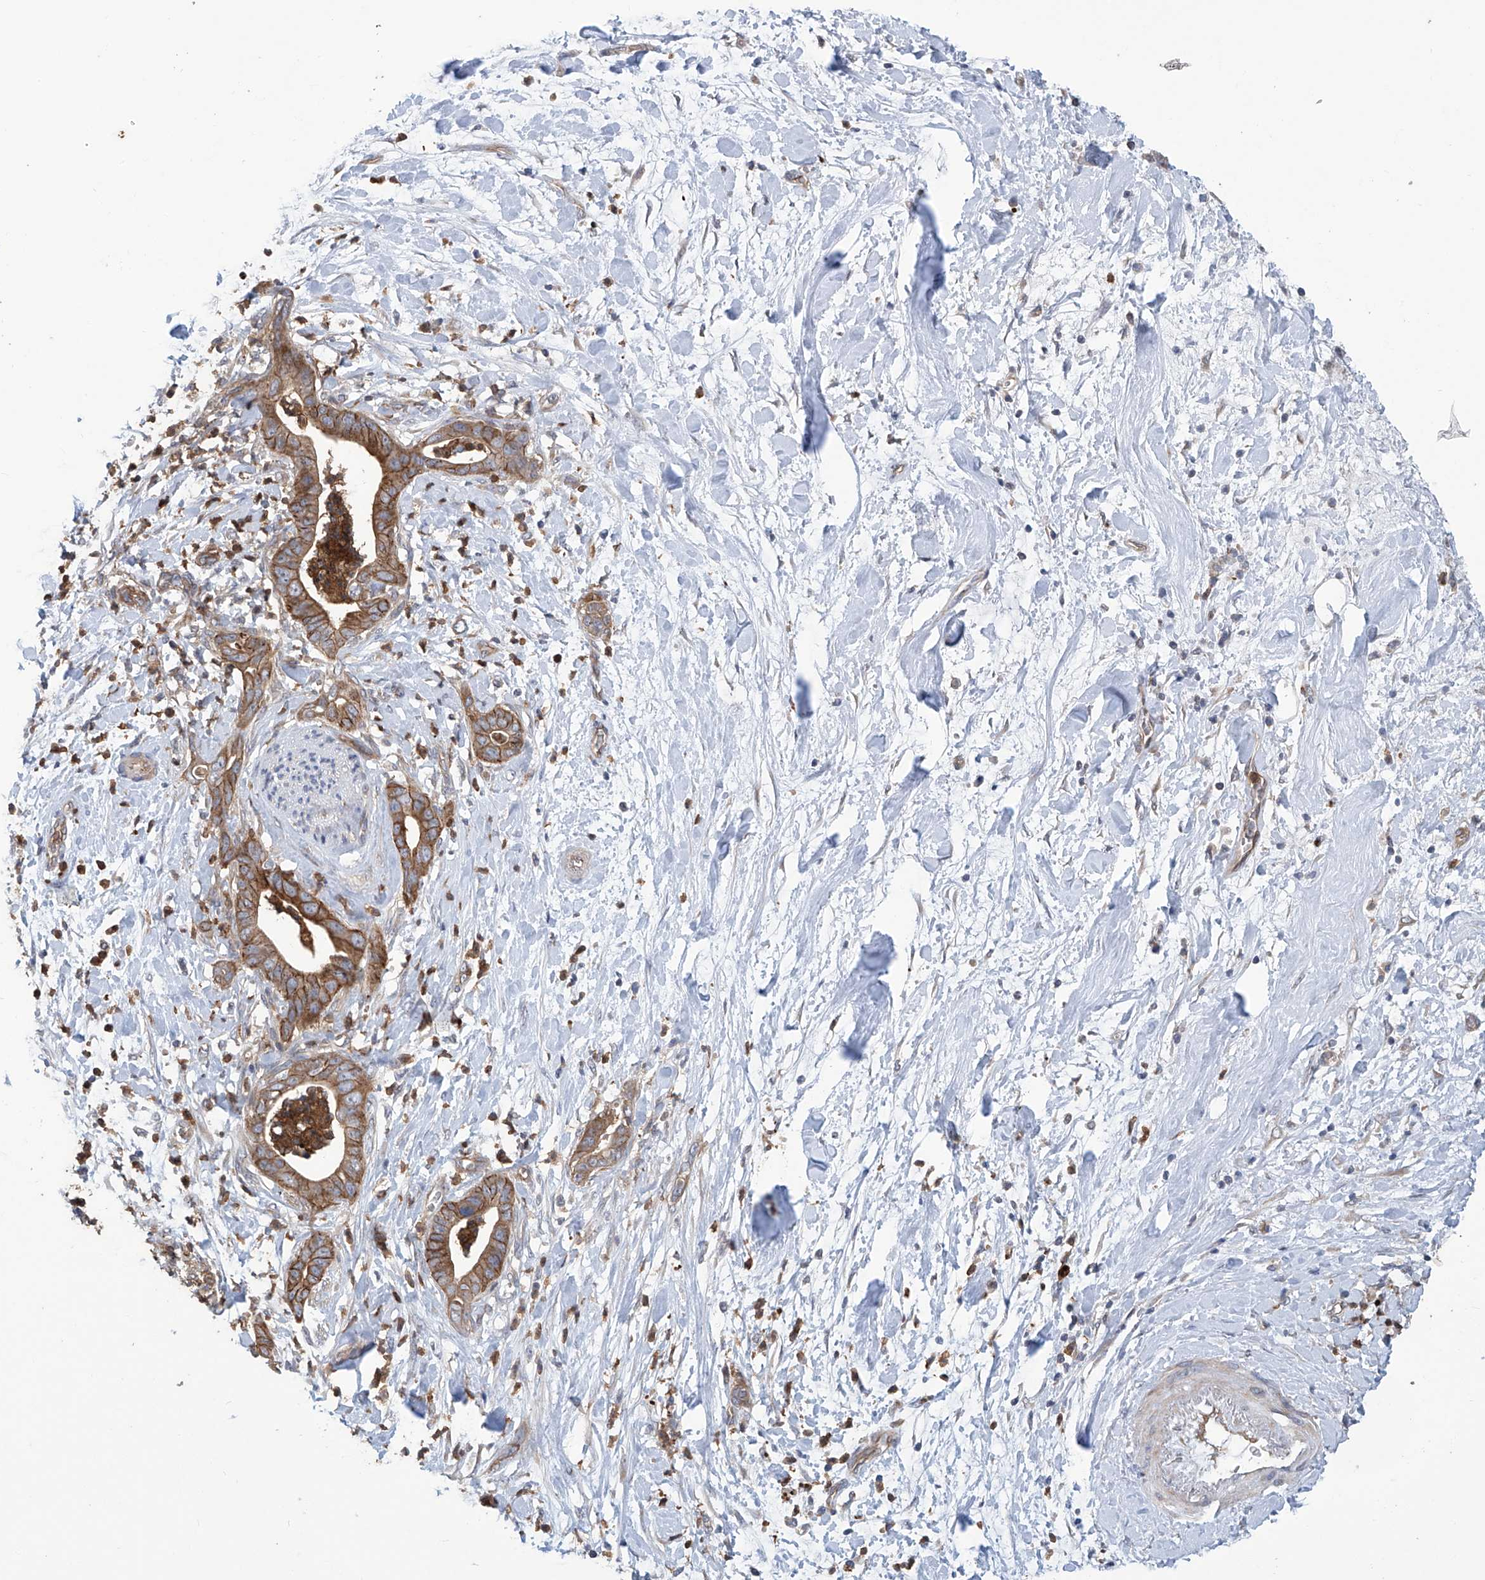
{"staining": {"intensity": "moderate", "quantity": ">75%", "location": "cytoplasmic/membranous"}, "tissue": "pancreatic cancer", "cell_type": "Tumor cells", "image_type": "cancer", "snomed": [{"axis": "morphology", "description": "Adenocarcinoma, NOS"}, {"axis": "topography", "description": "Pancreas"}], "caption": "The histopathology image shows staining of pancreatic cancer (adenocarcinoma), revealing moderate cytoplasmic/membranous protein staining (brown color) within tumor cells.", "gene": "EIF2D", "patient": {"sex": "female", "age": 78}}